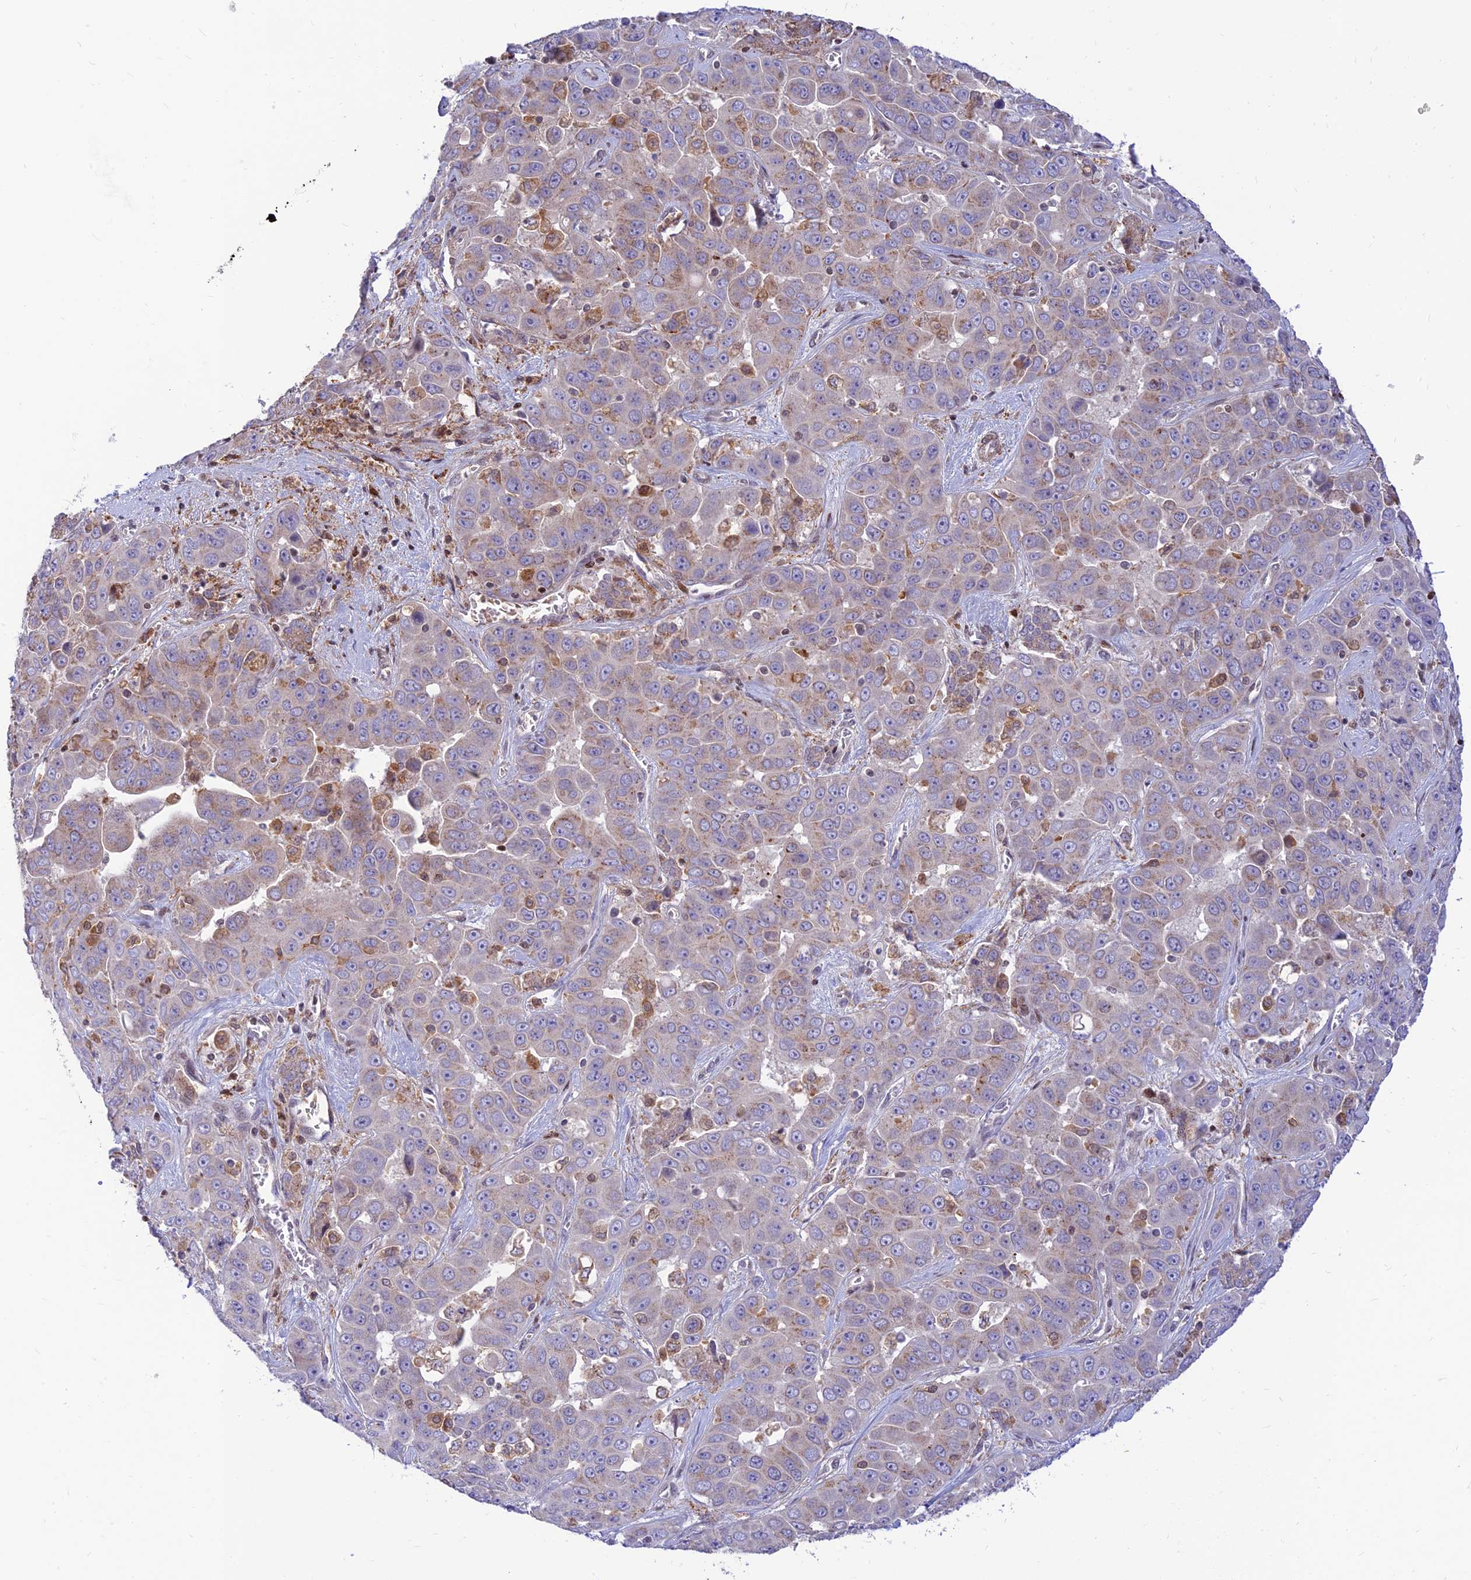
{"staining": {"intensity": "weak", "quantity": "<25%", "location": "cytoplasmic/membranous"}, "tissue": "liver cancer", "cell_type": "Tumor cells", "image_type": "cancer", "snomed": [{"axis": "morphology", "description": "Cholangiocarcinoma"}, {"axis": "topography", "description": "Liver"}], "caption": "The image reveals no staining of tumor cells in liver cancer (cholangiocarcinoma).", "gene": "FAM186B", "patient": {"sex": "female", "age": 52}}